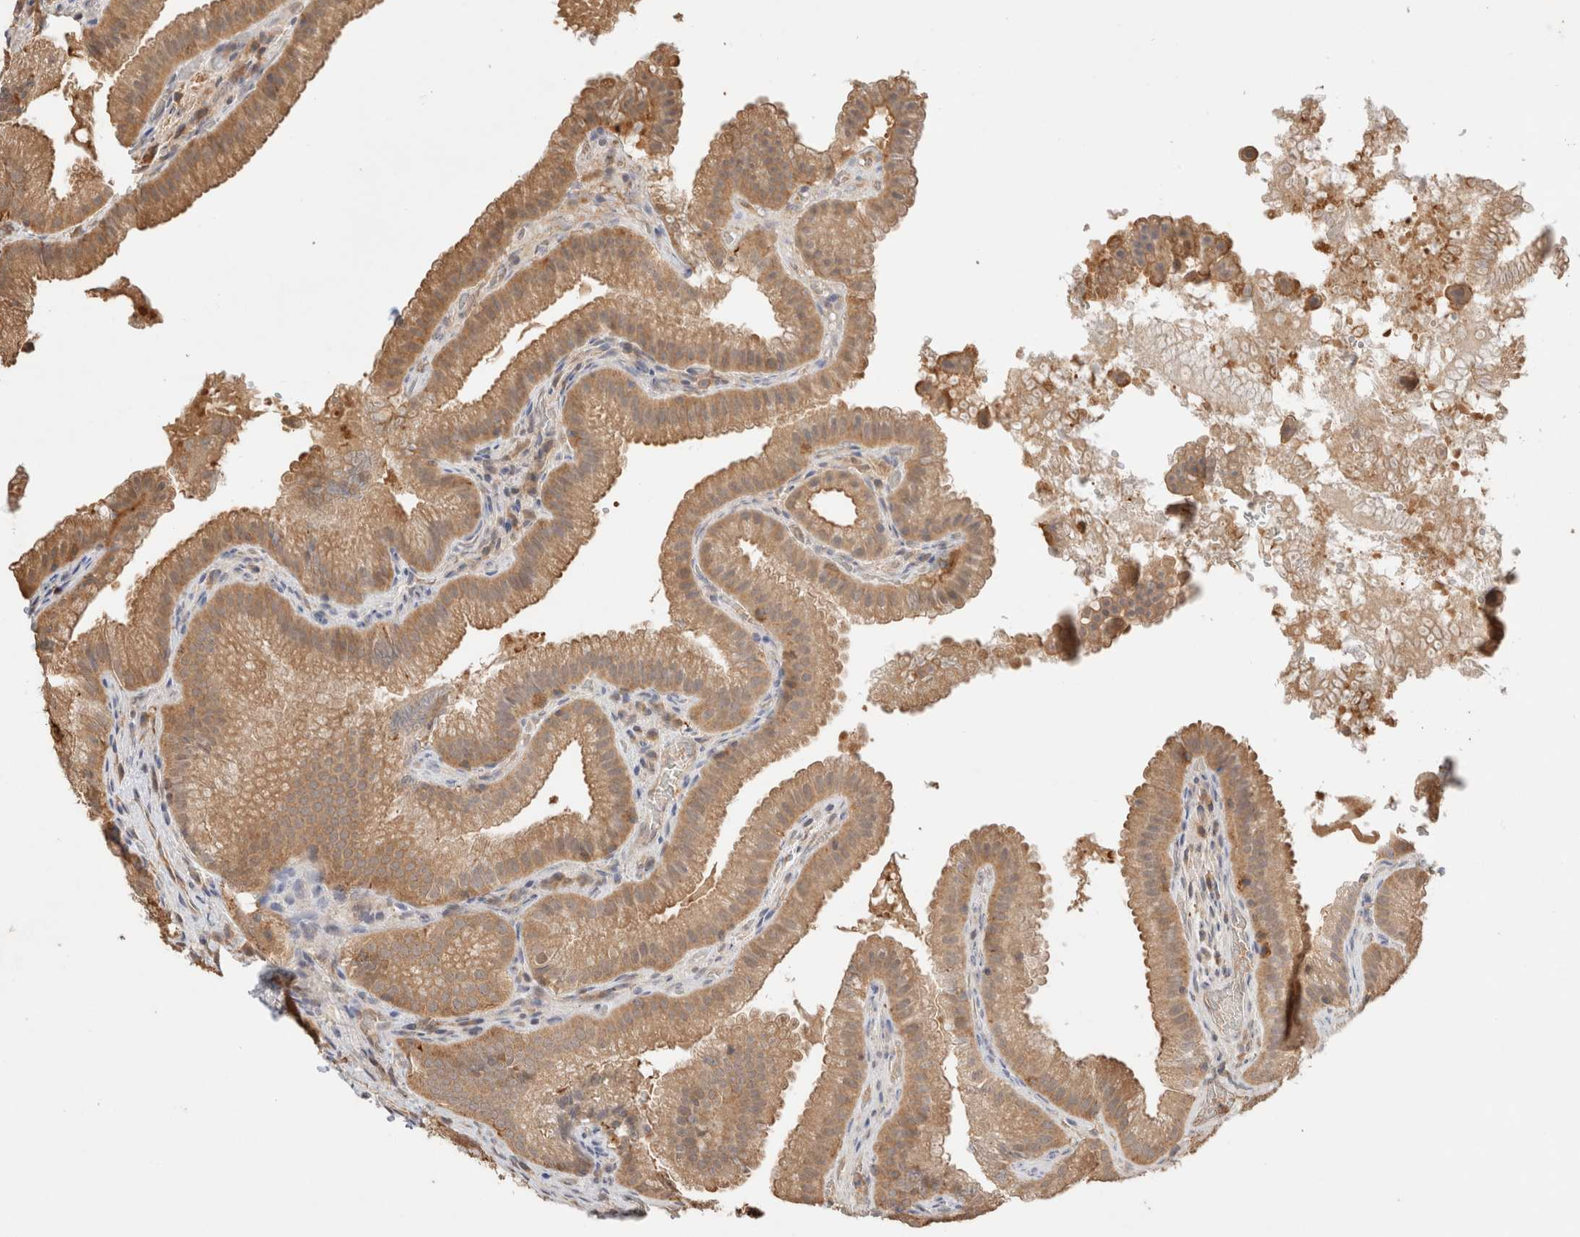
{"staining": {"intensity": "moderate", "quantity": ">75%", "location": "cytoplasmic/membranous"}, "tissue": "gallbladder", "cell_type": "Glandular cells", "image_type": "normal", "snomed": [{"axis": "morphology", "description": "Normal tissue, NOS"}, {"axis": "topography", "description": "Gallbladder"}], "caption": "Immunohistochemical staining of unremarkable gallbladder reveals >75% levels of moderate cytoplasmic/membranous protein staining in about >75% of glandular cells. (Brightfield microscopy of DAB IHC at high magnification).", "gene": "YWHAH", "patient": {"sex": "female", "age": 30}}